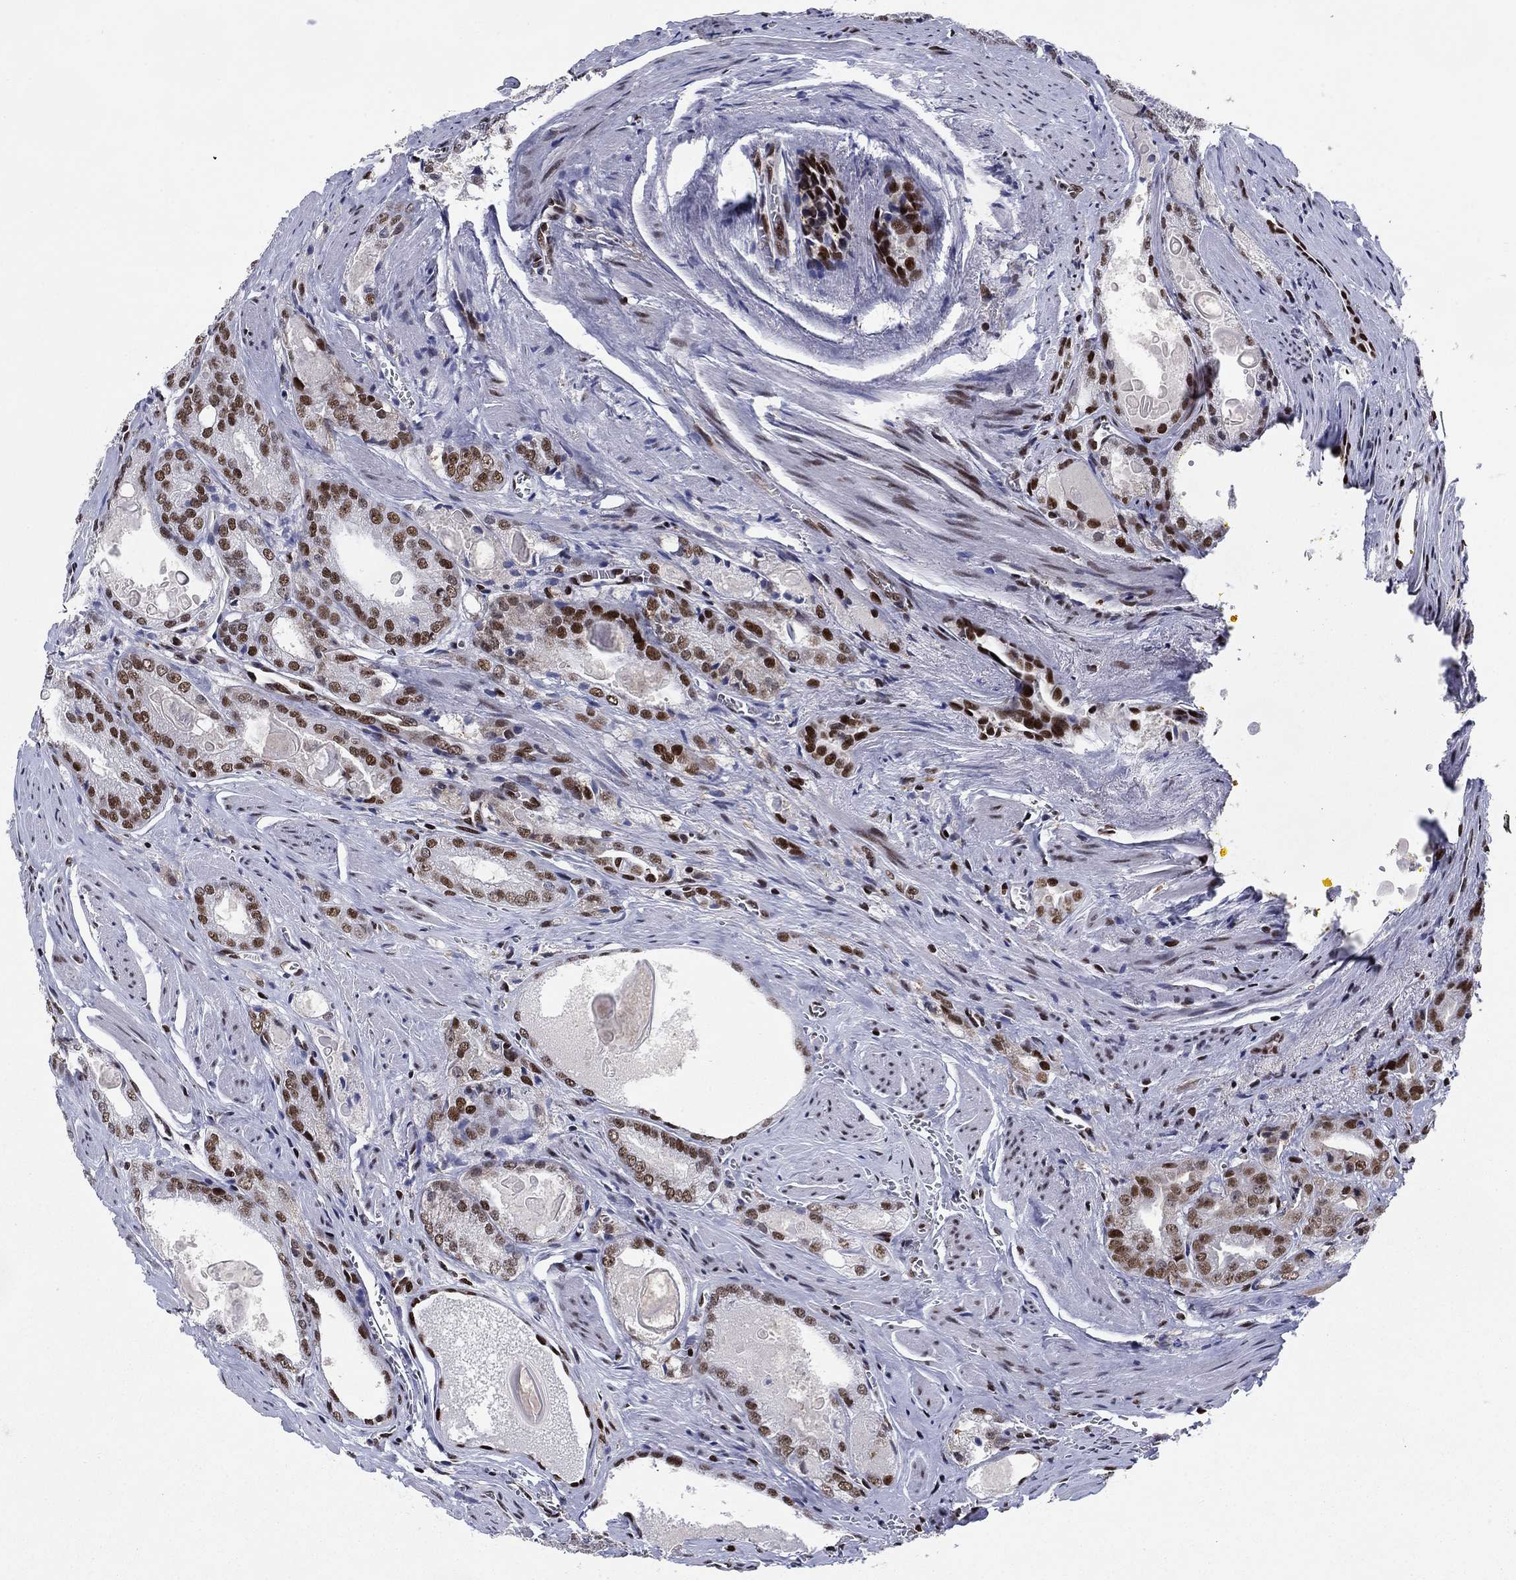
{"staining": {"intensity": "strong", "quantity": "25%-75%", "location": "nuclear"}, "tissue": "prostate cancer", "cell_type": "Tumor cells", "image_type": "cancer", "snomed": [{"axis": "morphology", "description": "Adenocarcinoma, NOS"}, {"axis": "morphology", "description": "Adenocarcinoma, High grade"}, {"axis": "topography", "description": "Prostate"}], "caption": "Protein positivity by IHC demonstrates strong nuclear expression in approximately 25%-75% of tumor cells in adenocarcinoma (prostate).", "gene": "RPRD1B", "patient": {"sex": "male", "age": 70}}